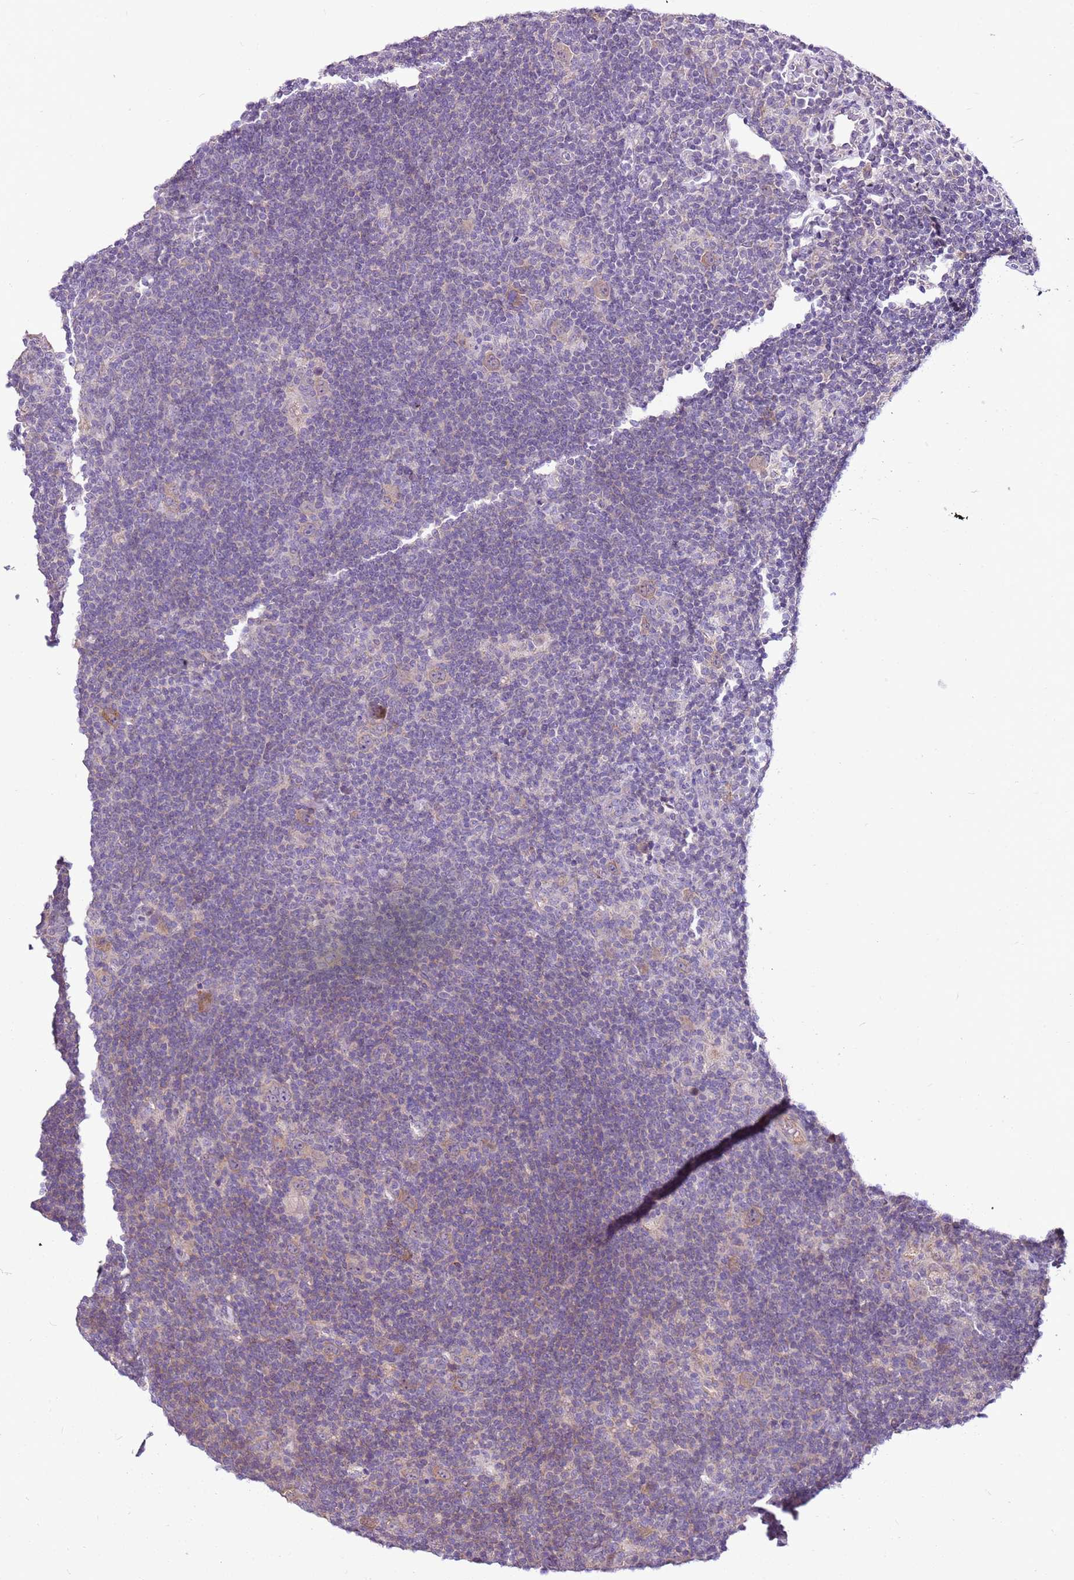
{"staining": {"intensity": "moderate", "quantity": ">75%", "location": "cytoplasmic/membranous"}, "tissue": "lymphoma", "cell_type": "Tumor cells", "image_type": "cancer", "snomed": [{"axis": "morphology", "description": "Hodgkin's disease, NOS"}, {"axis": "topography", "description": "Lymph node"}], "caption": "Lymphoma stained with IHC exhibits moderate cytoplasmic/membranous positivity in approximately >75% of tumor cells.", "gene": "SLC38A5", "patient": {"sex": "female", "age": 57}}